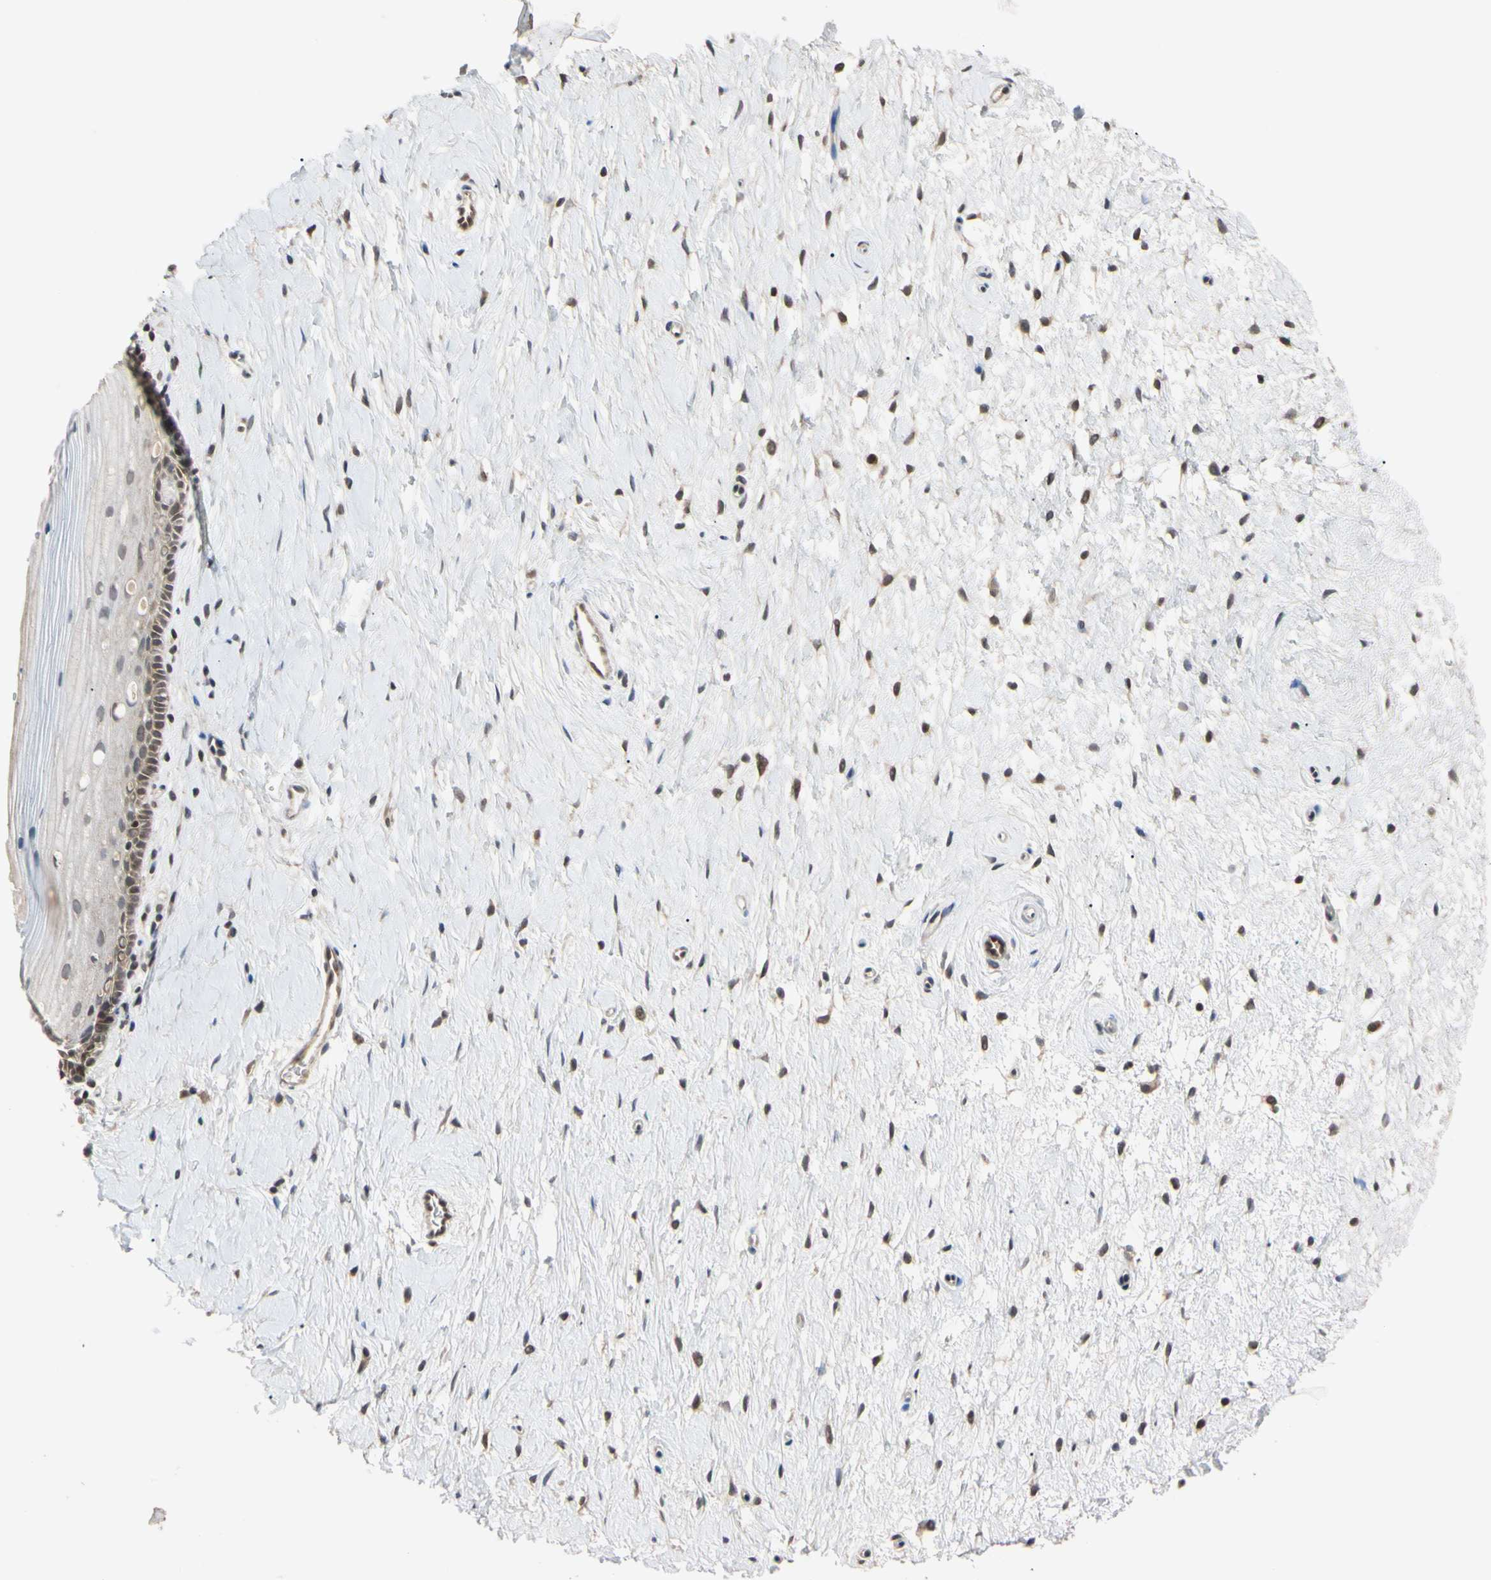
{"staining": {"intensity": "weak", "quantity": ">75%", "location": "nuclear"}, "tissue": "cervix", "cell_type": "Glandular cells", "image_type": "normal", "snomed": [{"axis": "morphology", "description": "Normal tissue, NOS"}, {"axis": "topography", "description": "Cervix"}], "caption": "The micrograph demonstrates staining of unremarkable cervix, revealing weak nuclear protein expression (brown color) within glandular cells. The protein of interest is shown in brown color, while the nuclei are stained blue.", "gene": "UBE2I", "patient": {"sex": "female", "age": 39}}